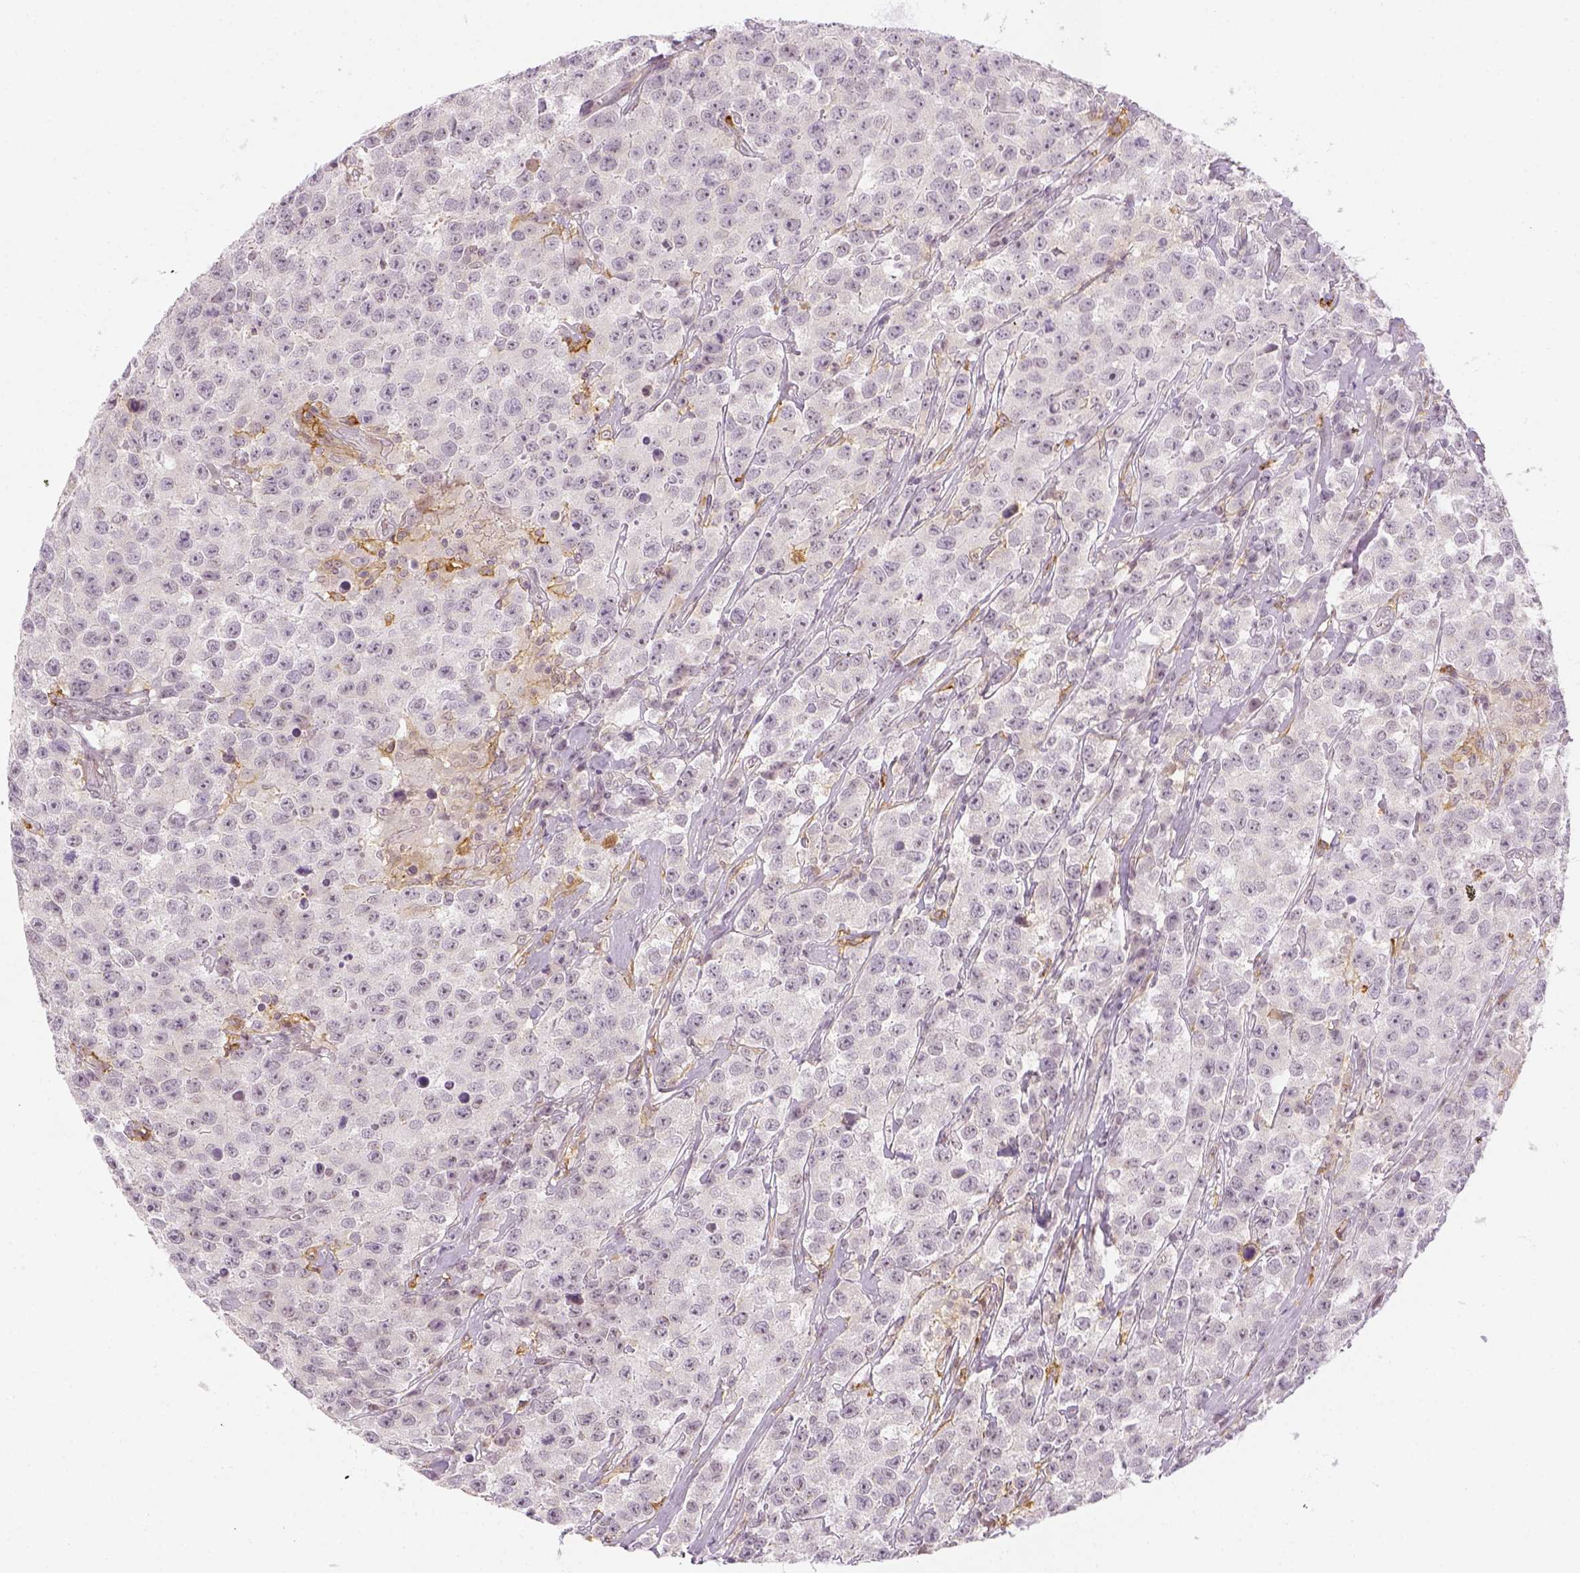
{"staining": {"intensity": "negative", "quantity": "none", "location": "none"}, "tissue": "testis cancer", "cell_type": "Tumor cells", "image_type": "cancer", "snomed": [{"axis": "morphology", "description": "Seminoma, NOS"}, {"axis": "topography", "description": "Testis"}], "caption": "High power microscopy photomicrograph of an IHC histopathology image of seminoma (testis), revealing no significant expression in tumor cells.", "gene": "CD14", "patient": {"sex": "male", "age": 59}}